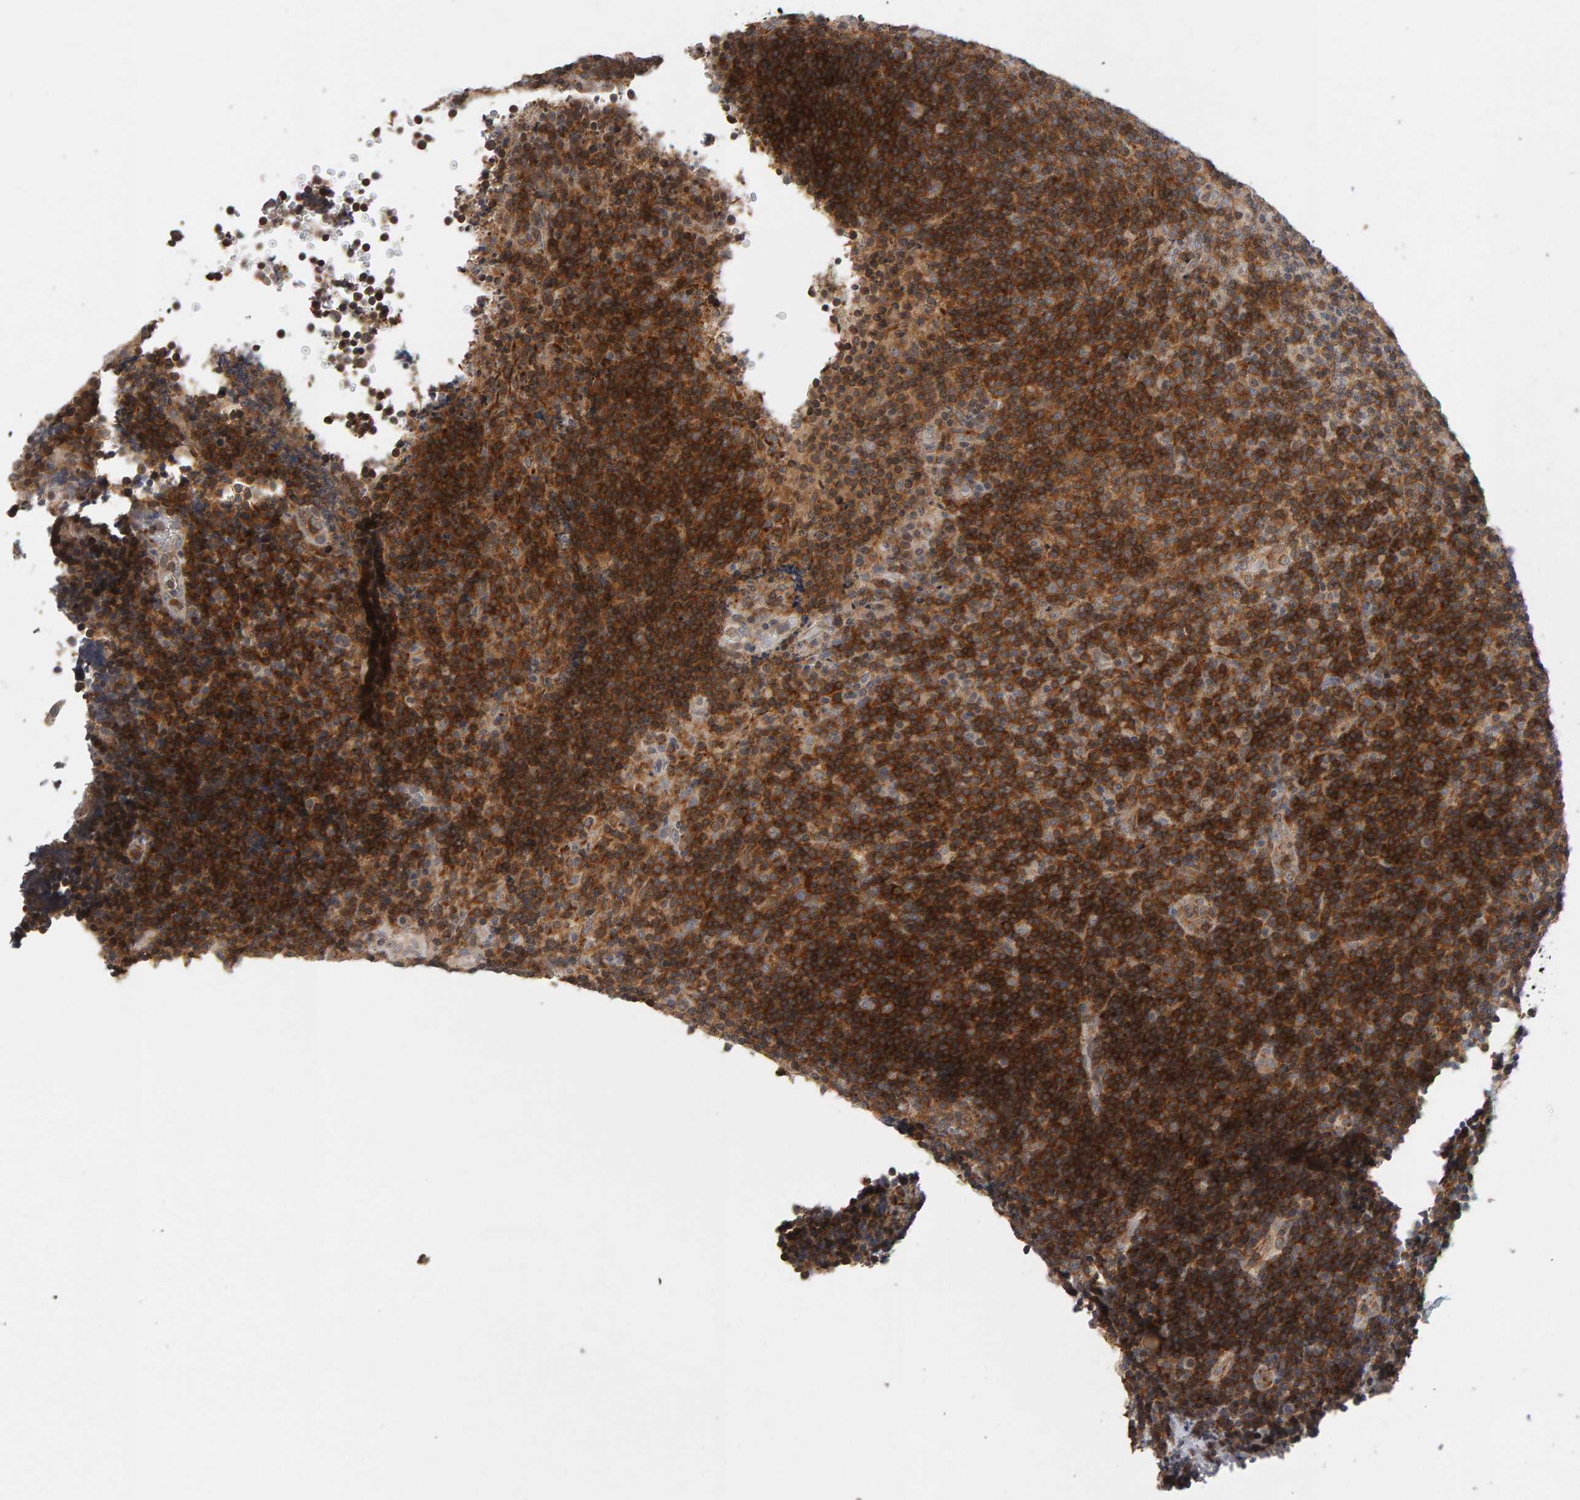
{"staining": {"intensity": "moderate", "quantity": ">75%", "location": "cytoplasmic/membranous"}, "tissue": "lymphoma", "cell_type": "Tumor cells", "image_type": "cancer", "snomed": [{"axis": "morphology", "description": "Malignant lymphoma, non-Hodgkin's type, High grade"}, {"axis": "topography", "description": "Tonsil"}], "caption": "The image reveals a brown stain indicating the presence of a protein in the cytoplasmic/membranous of tumor cells in lymphoma.", "gene": "TEFM", "patient": {"sex": "female", "age": 36}}